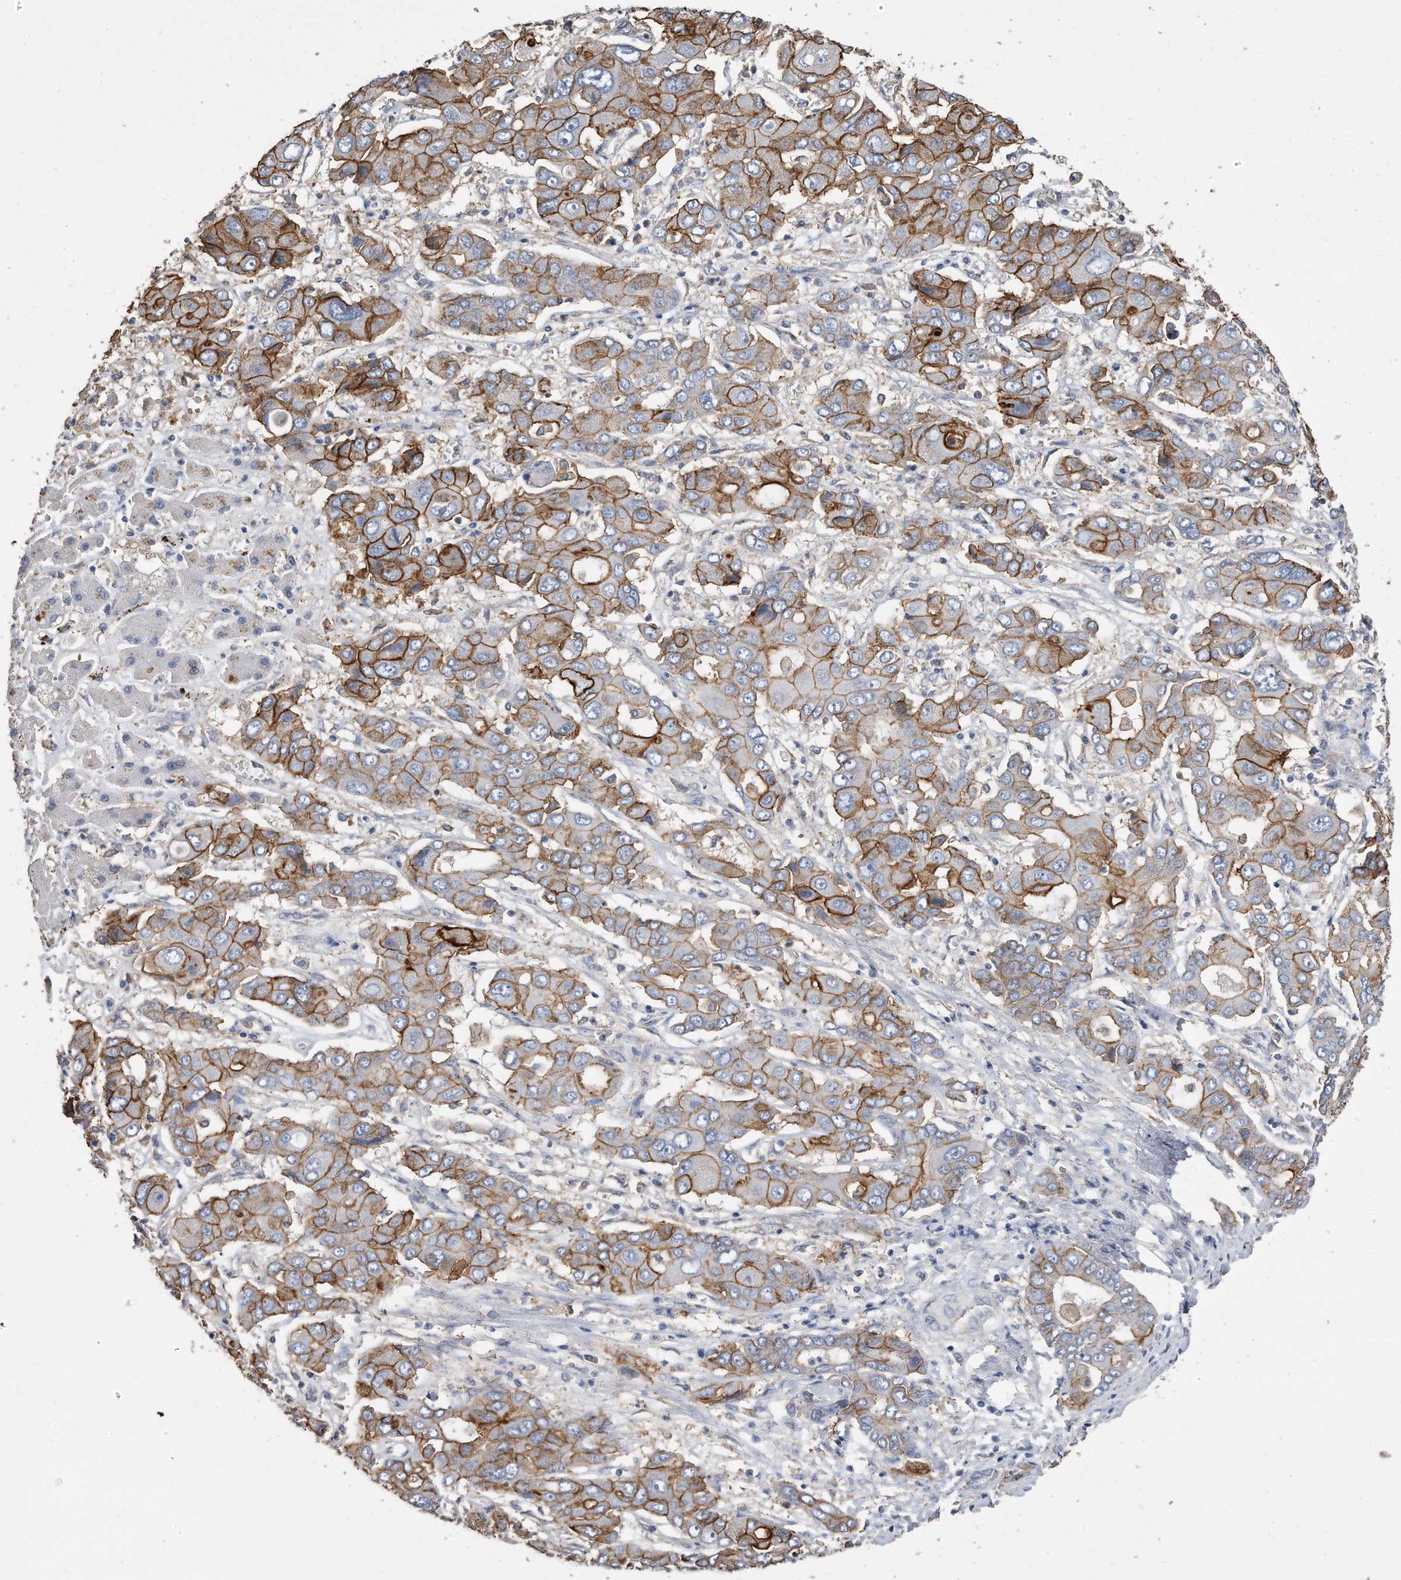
{"staining": {"intensity": "strong", "quantity": "25%-75%", "location": "cytoplasmic/membranous"}, "tissue": "liver cancer", "cell_type": "Tumor cells", "image_type": "cancer", "snomed": [{"axis": "morphology", "description": "Cholangiocarcinoma"}, {"axis": "topography", "description": "Liver"}], "caption": "This histopathology image shows liver cancer stained with immunohistochemistry to label a protein in brown. The cytoplasmic/membranous of tumor cells show strong positivity for the protein. Nuclei are counter-stained blue.", "gene": "CDCP1", "patient": {"sex": "male", "age": 67}}